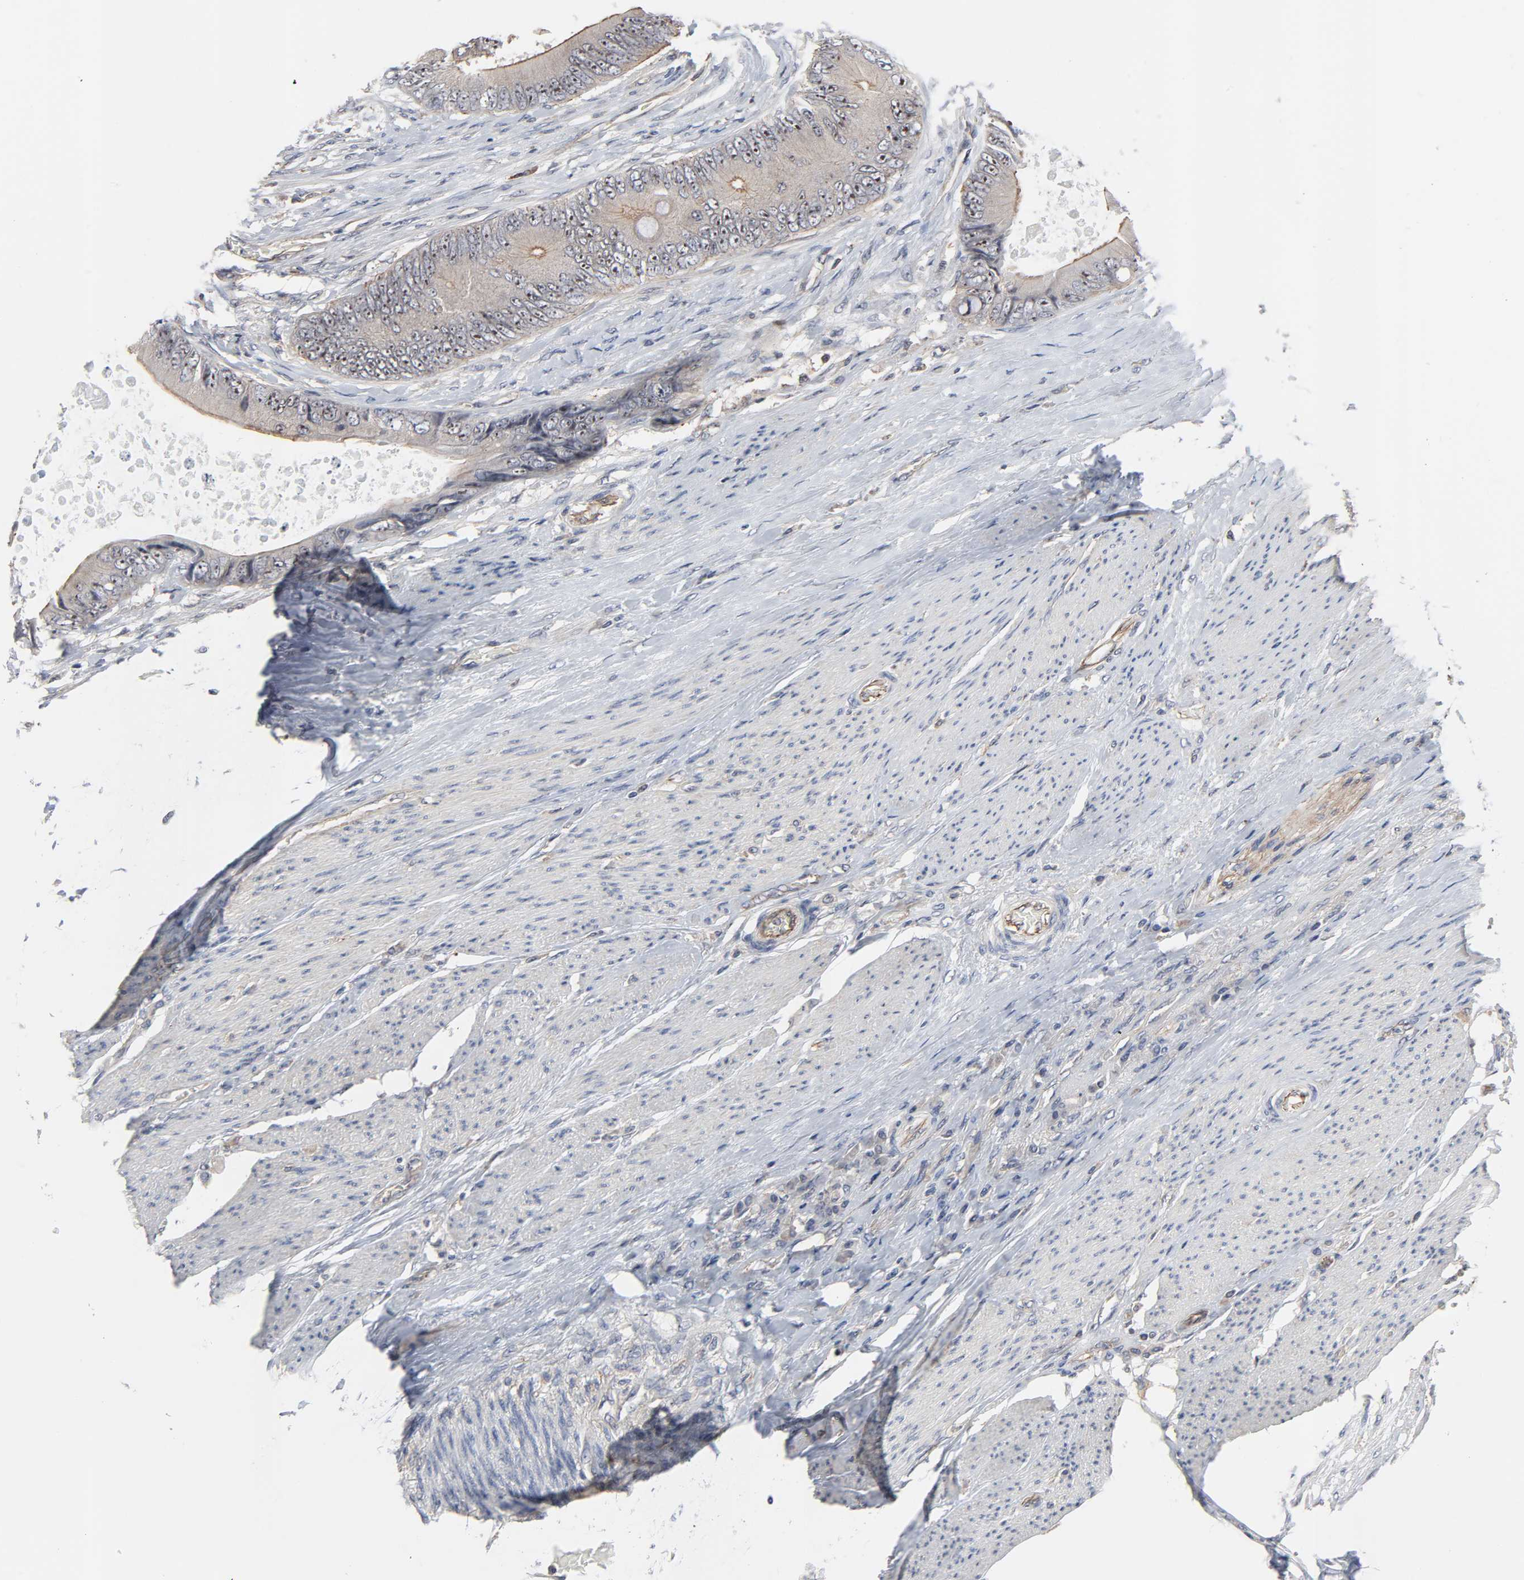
{"staining": {"intensity": "weak", "quantity": ">75%", "location": "cytoplasmic/membranous,nuclear"}, "tissue": "colorectal cancer", "cell_type": "Tumor cells", "image_type": "cancer", "snomed": [{"axis": "morphology", "description": "Adenocarcinoma, NOS"}, {"axis": "topography", "description": "Rectum"}], "caption": "A brown stain shows weak cytoplasmic/membranous and nuclear positivity of a protein in colorectal cancer (adenocarcinoma) tumor cells.", "gene": "DDX10", "patient": {"sex": "female", "age": 77}}